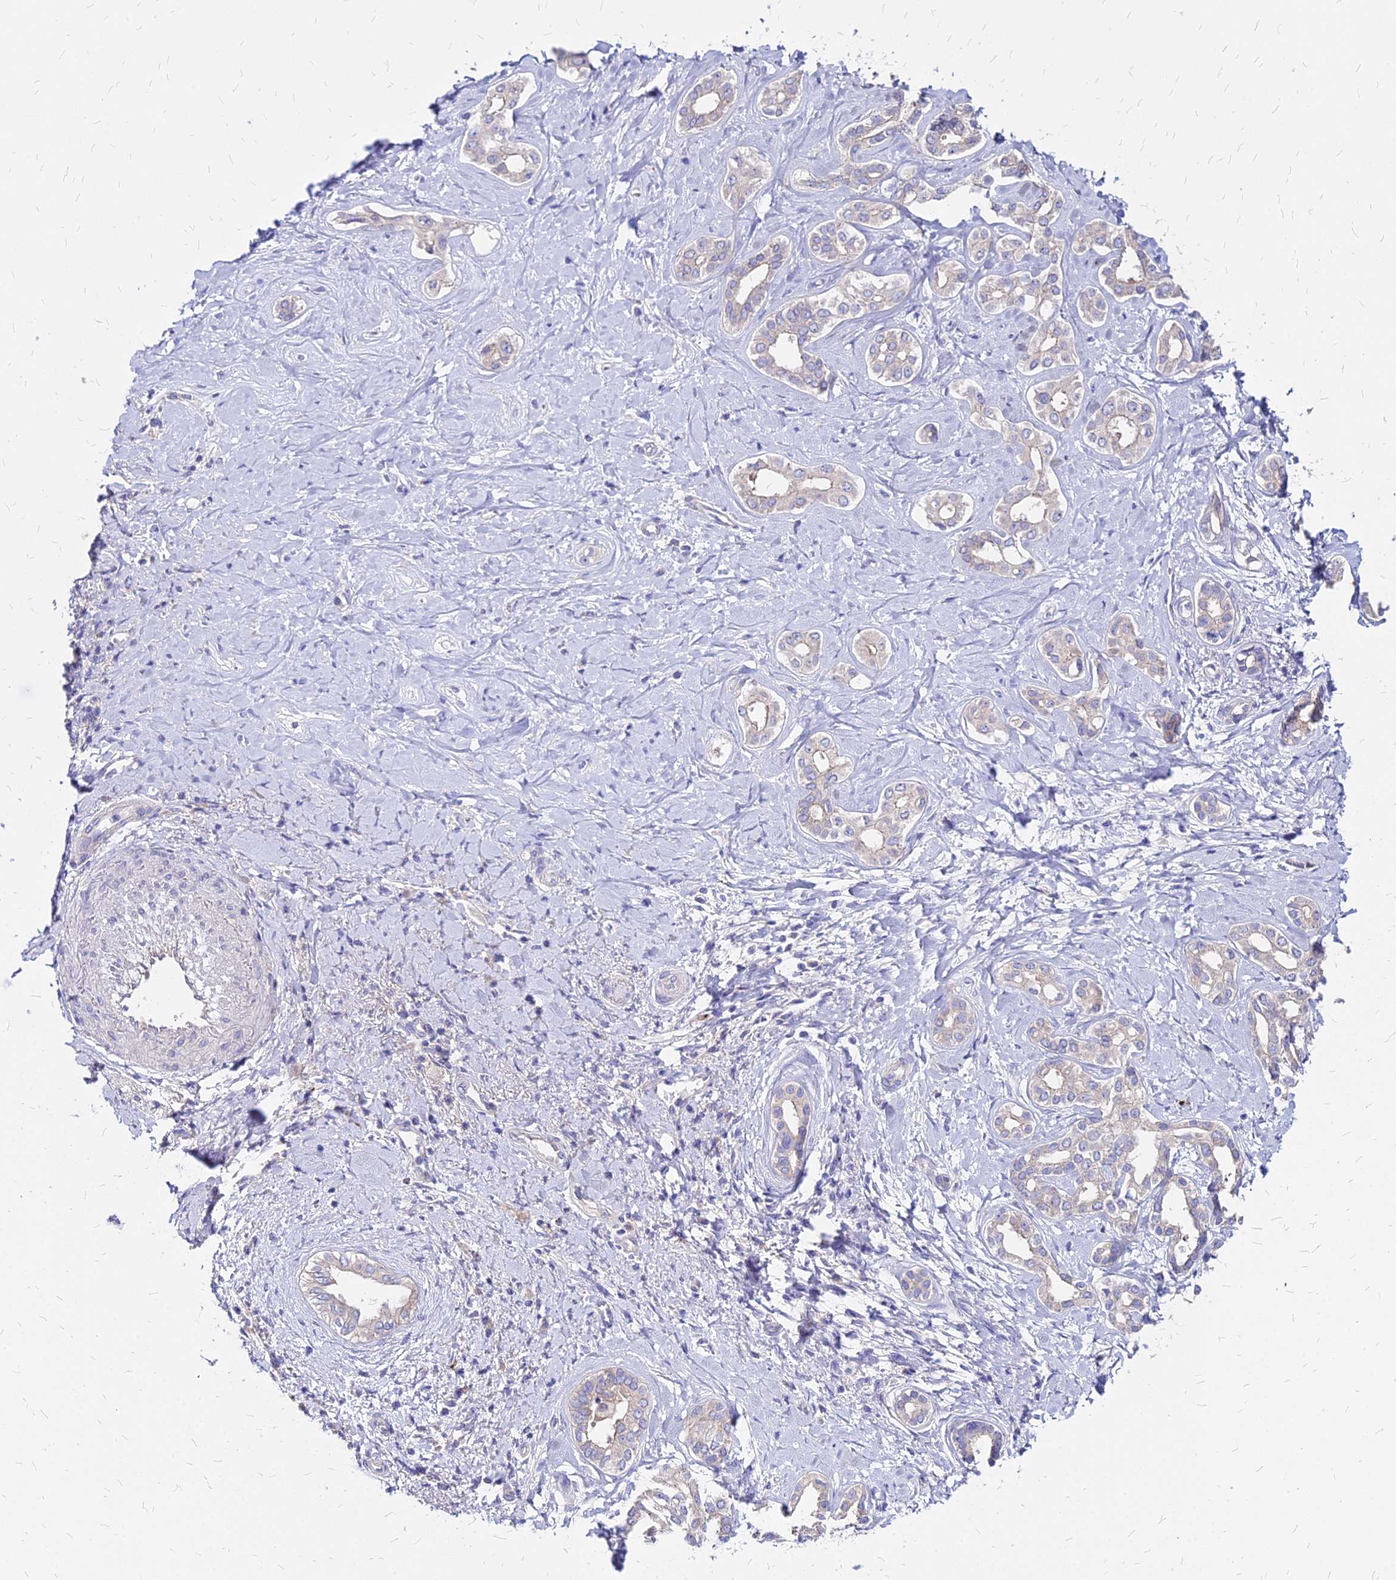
{"staining": {"intensity": "negative", "quantity": "none", "location": "none"}, "tissue": "liver cancer", "cell_type": "Tumor cells", "image_type": "cancer", "snomed": [{"axis": "morphology", "description": "Cholangiocarcinoma"}, {"axis": "topography", "description": "Liver"}], "caption": "DAB (3,3'-diaminobenzidine) immunohistochemical staining of liver cholangiocarcinoma reveals no significant positivity in tumor cells. (DAB IHC visualized using brightfield microscopy, high magnification).", "gene": "COMMD10", "patient": {"sex": "female", "age": 77}}